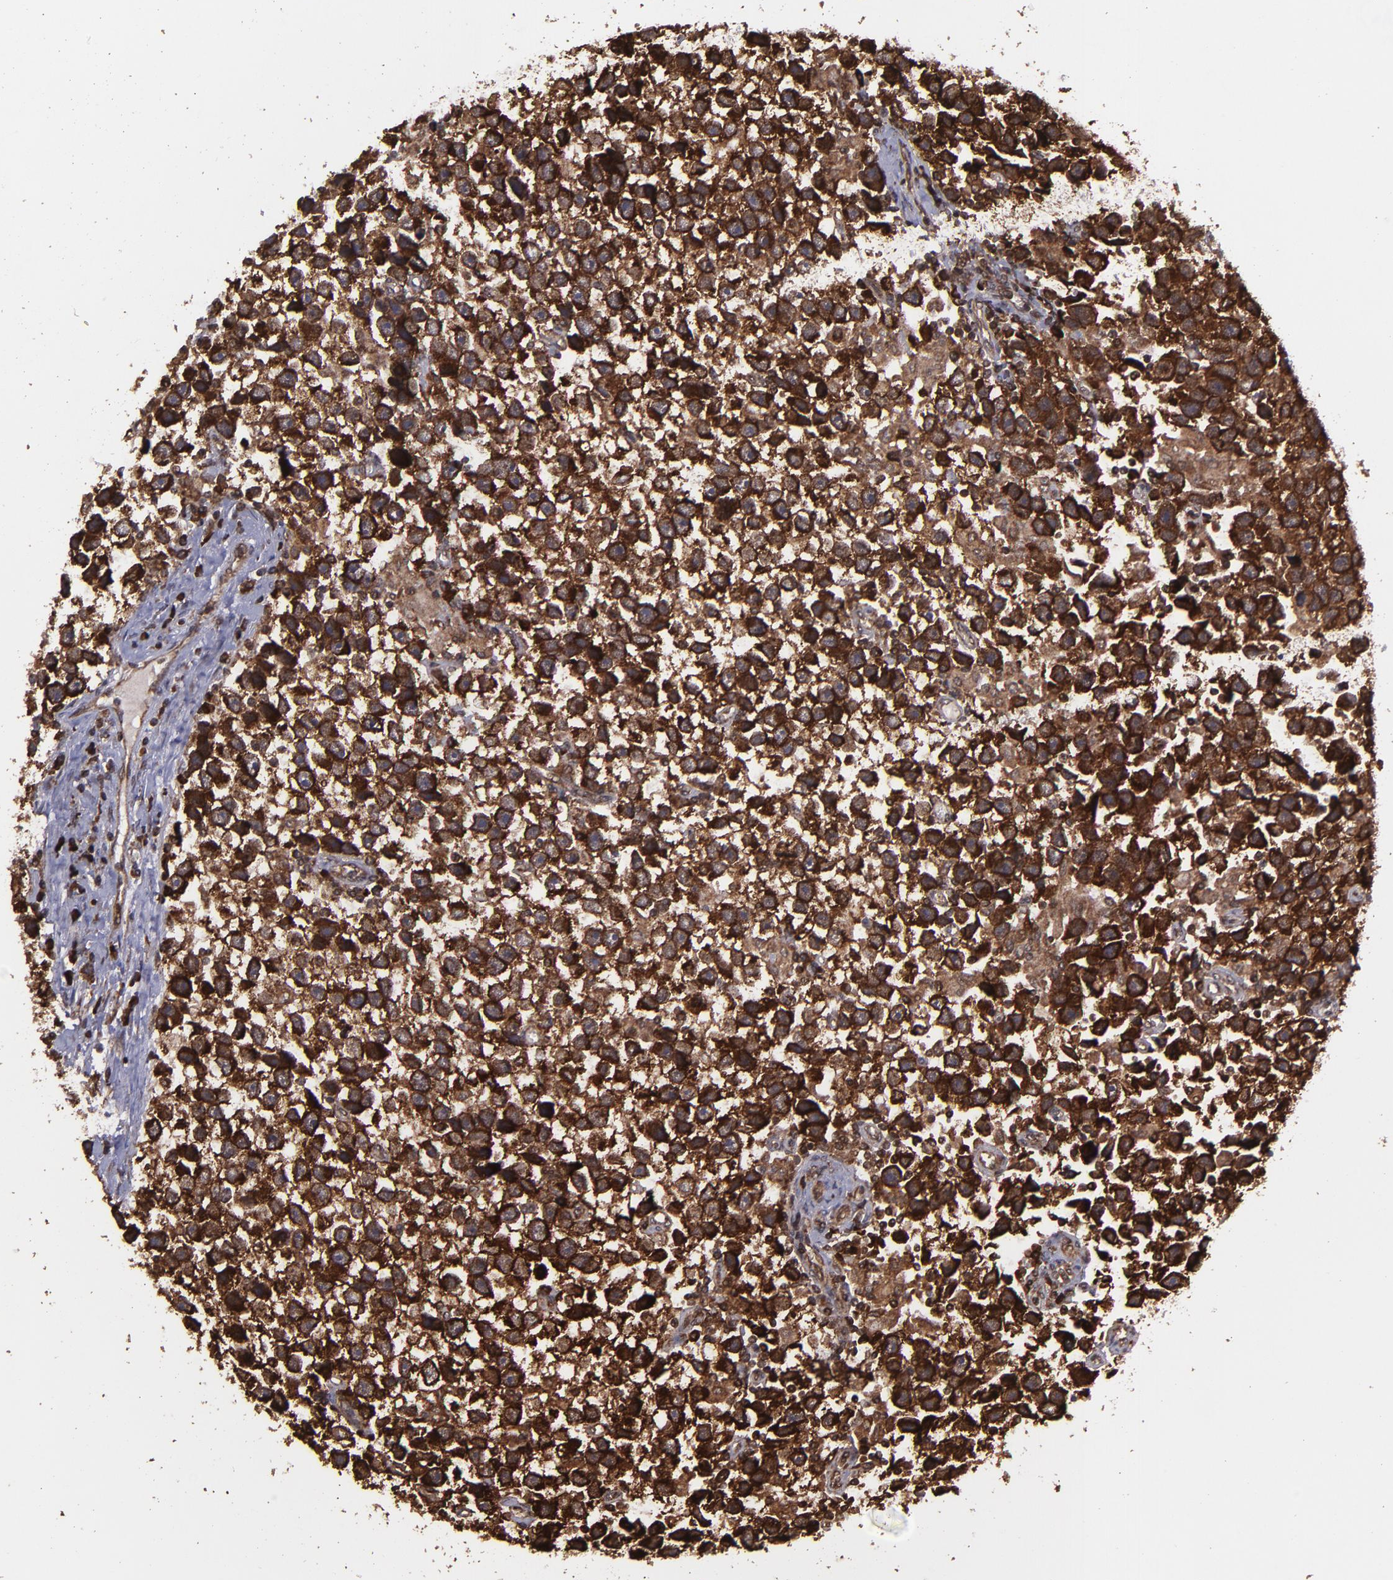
{"staining": {"intensity": "strong", "quantity": ">75%", "location": "cytoplasmic/membranous,nuclear"}, "tissue": "testis cancer", "cell_type": "Tumor cells", "image_type": "cancer", "snomed": [{"axis": "morphology", "description": "Seminoma, NOS"}, {"axis": "topography", "description": "Testis"}], "caption": "Tumor cells reveal strong cytoplasmic/membranous and nuclear positivity in about >75% of cells in seminoma (testis). Immunohistochemistry stains the protein in brown and the nuclei are stained blue.", "gene": "EIF4ENIF1", "patient": {"sex": "male", "age": 43}}